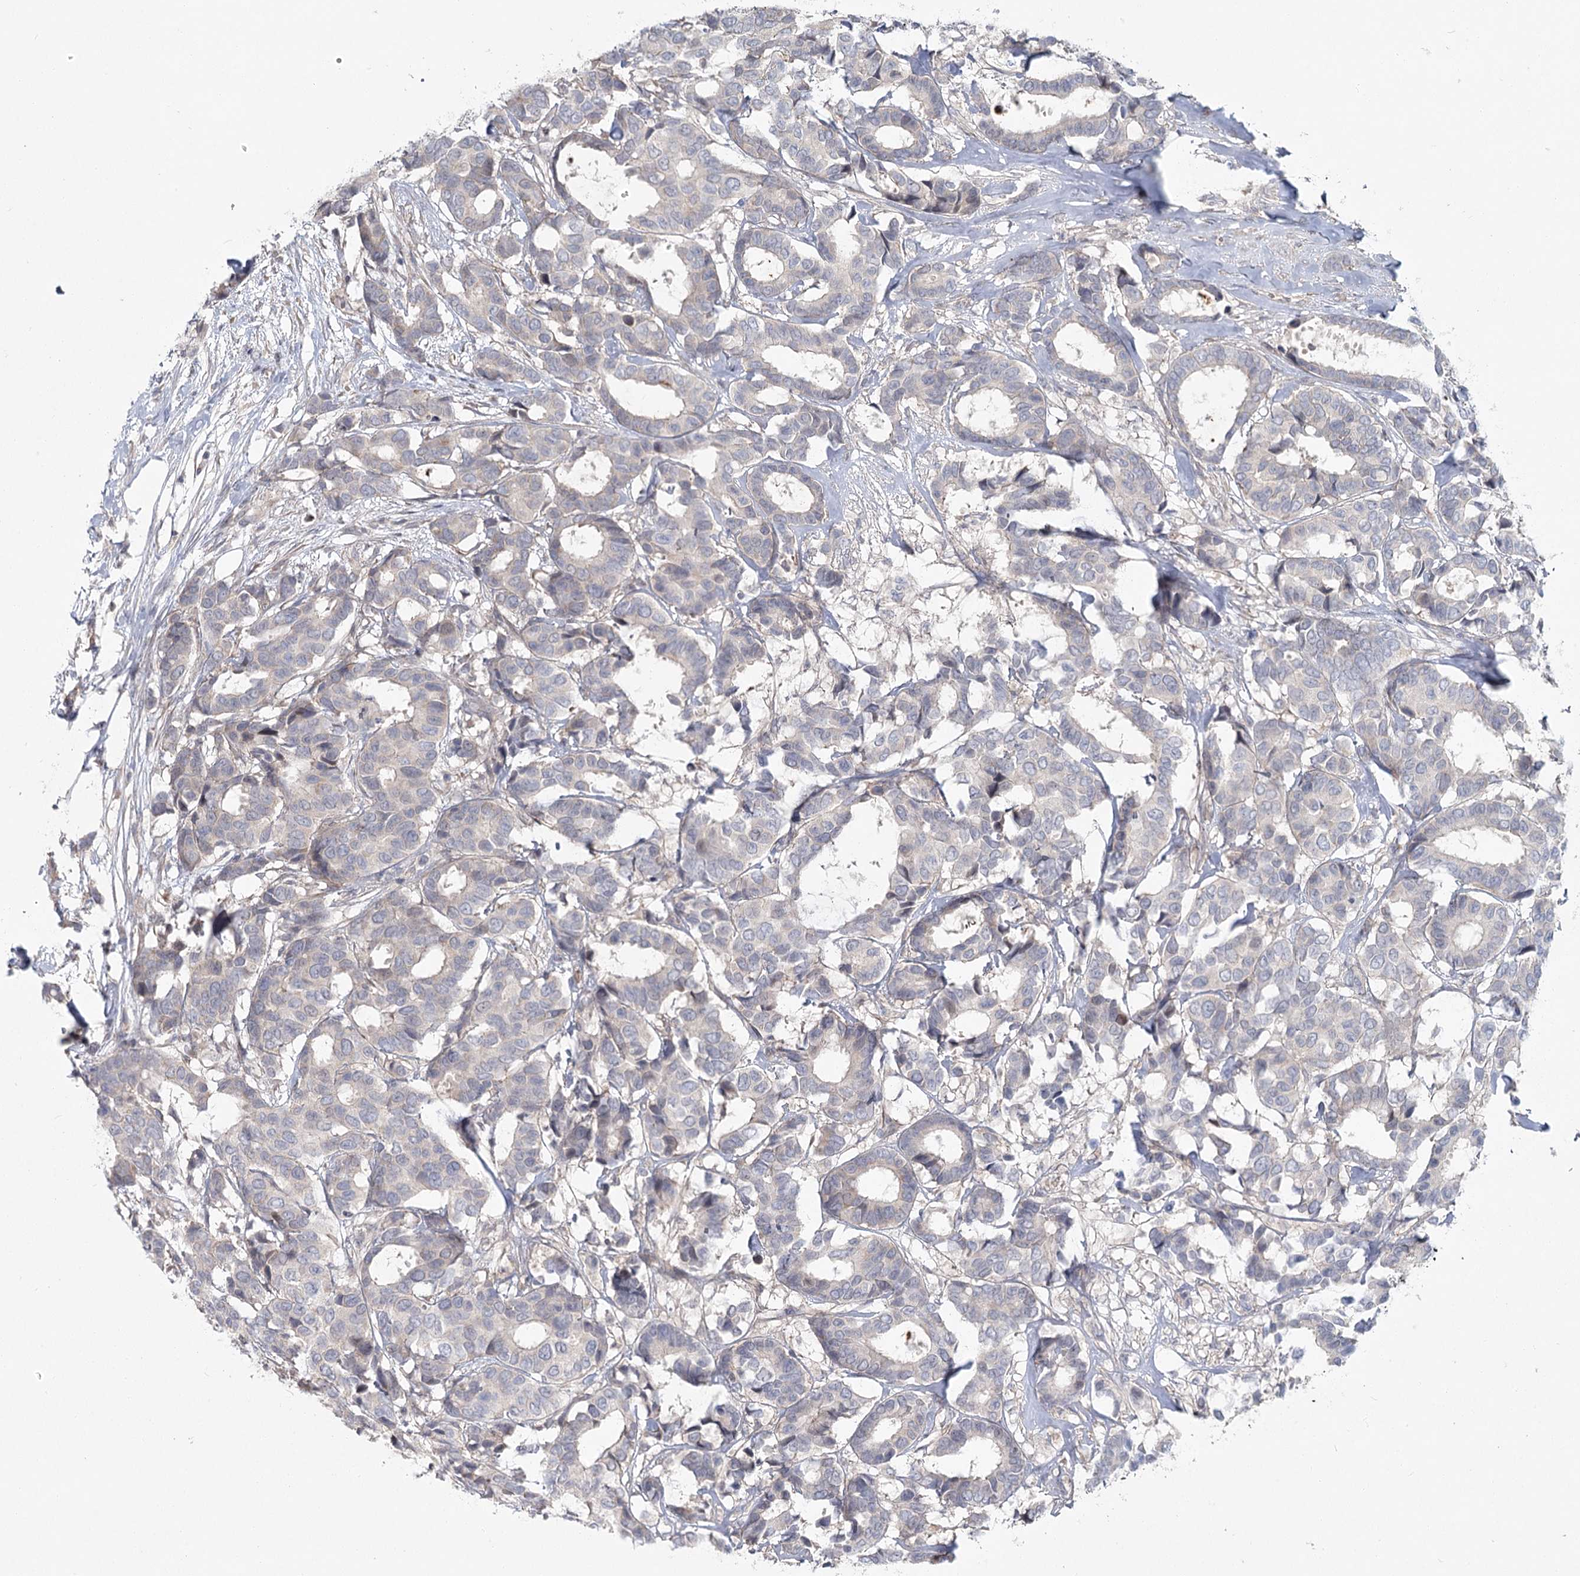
{"staining": {"intensity": "negative", "quantity": "none", "location": "none"}, "tissue": "breast cancer", "cell_type": "Tumor cells", "image_type": "cancer", "snomed": [{"axis": "morphology", "description": "Duct carcinoma"}, {"axis": "topography", "description": "Breast"}], "caption": "Human breast infiltrating ductal carcinoma stained for a protein using immunohistochemistry (IHC) exhibits no expression in tumor cells.", "gene": "SPINK13", "patient": {"sex": "female", "age": 87}}